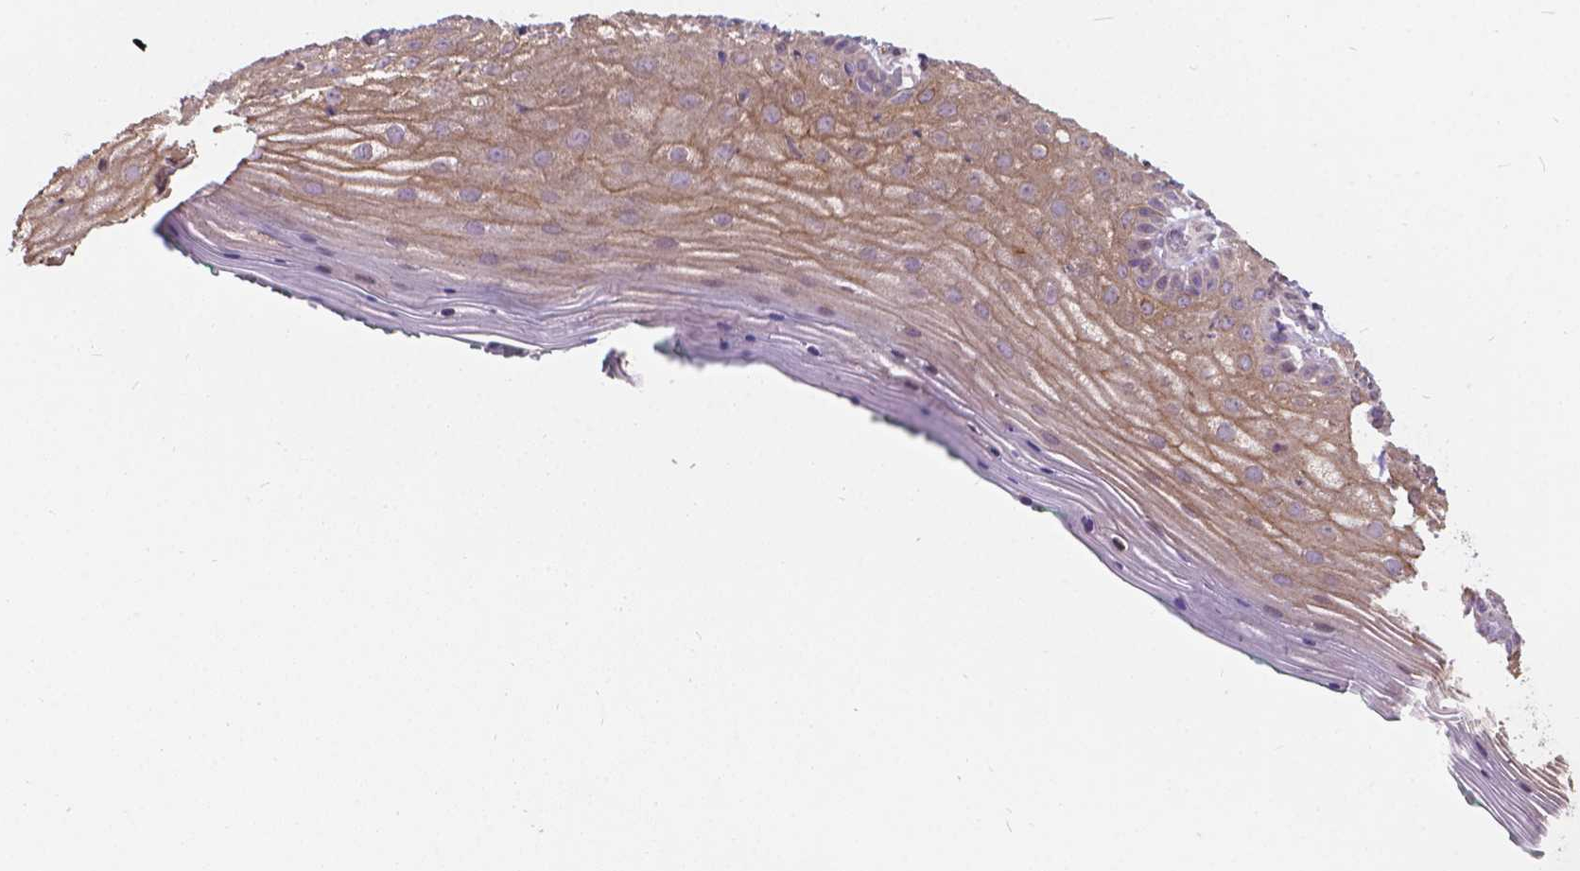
{"staining": {"intensity": "weak", "quantity": ">75%", "location": "cytoplasmic/membranous"}, "tissue": "vagina", "cell_type": "Squamous epithelial cells", "image_type": "normal", "snomed": [{"axis": "morphology", "description": "Normal tissue, NOS"}, {"axis": "topography", "description": "Vagina"}], "caption": "This is an image of immunohistochemistry (IHC) staining of normal vagina, which shows weak expression in the cytoplasmic/membranous of squamous epithelial cells.", "gene": "MYH14", "patient": {"sex": "female", "age": 45}}